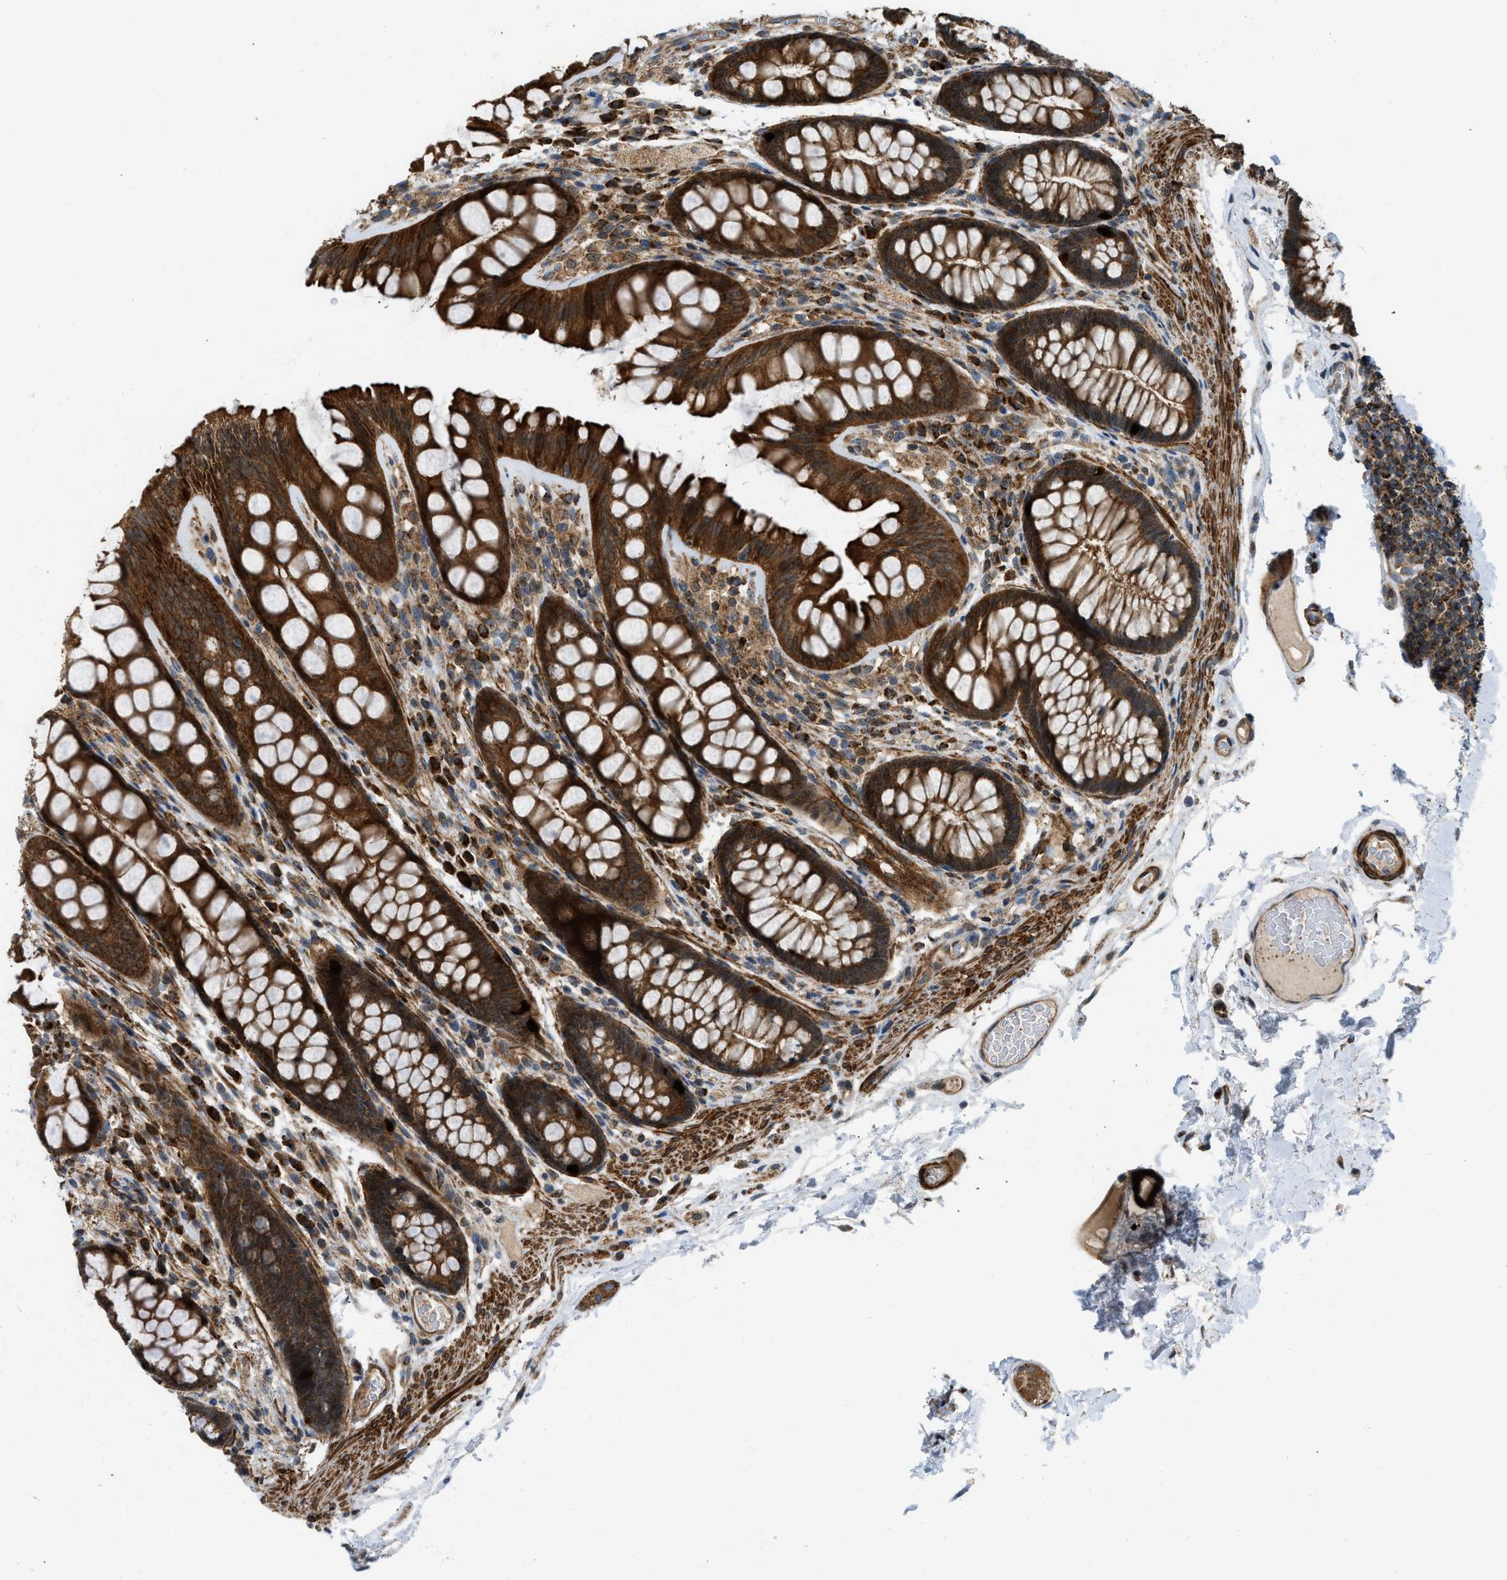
{"staining": {"intensity": "strong", "quantity": ">75%", "location": "cytoplasmic/membranous"}, "tissue": "colon", "cell_type": "Endothelial cells", "image_type": "normal", "snomed": [{"axis": "morphology", "description": "Normal tissue, NOS"}, {"axis": "topography", "description": "Colon"}], "caption": "Protein analysis of unremarkable colon demonstrates strong cytoplasmic/membranous staining in about >75% of endothelial cells. The staining was performed using DAB (3,3'-diaminobenzidine) to visualize the protein expression in brown, while the nuclei were stained in blue with hematoxylin (Magnification: 20x).", "gene": "SESN2", "patient": {"sex": "female", "age": 56}}